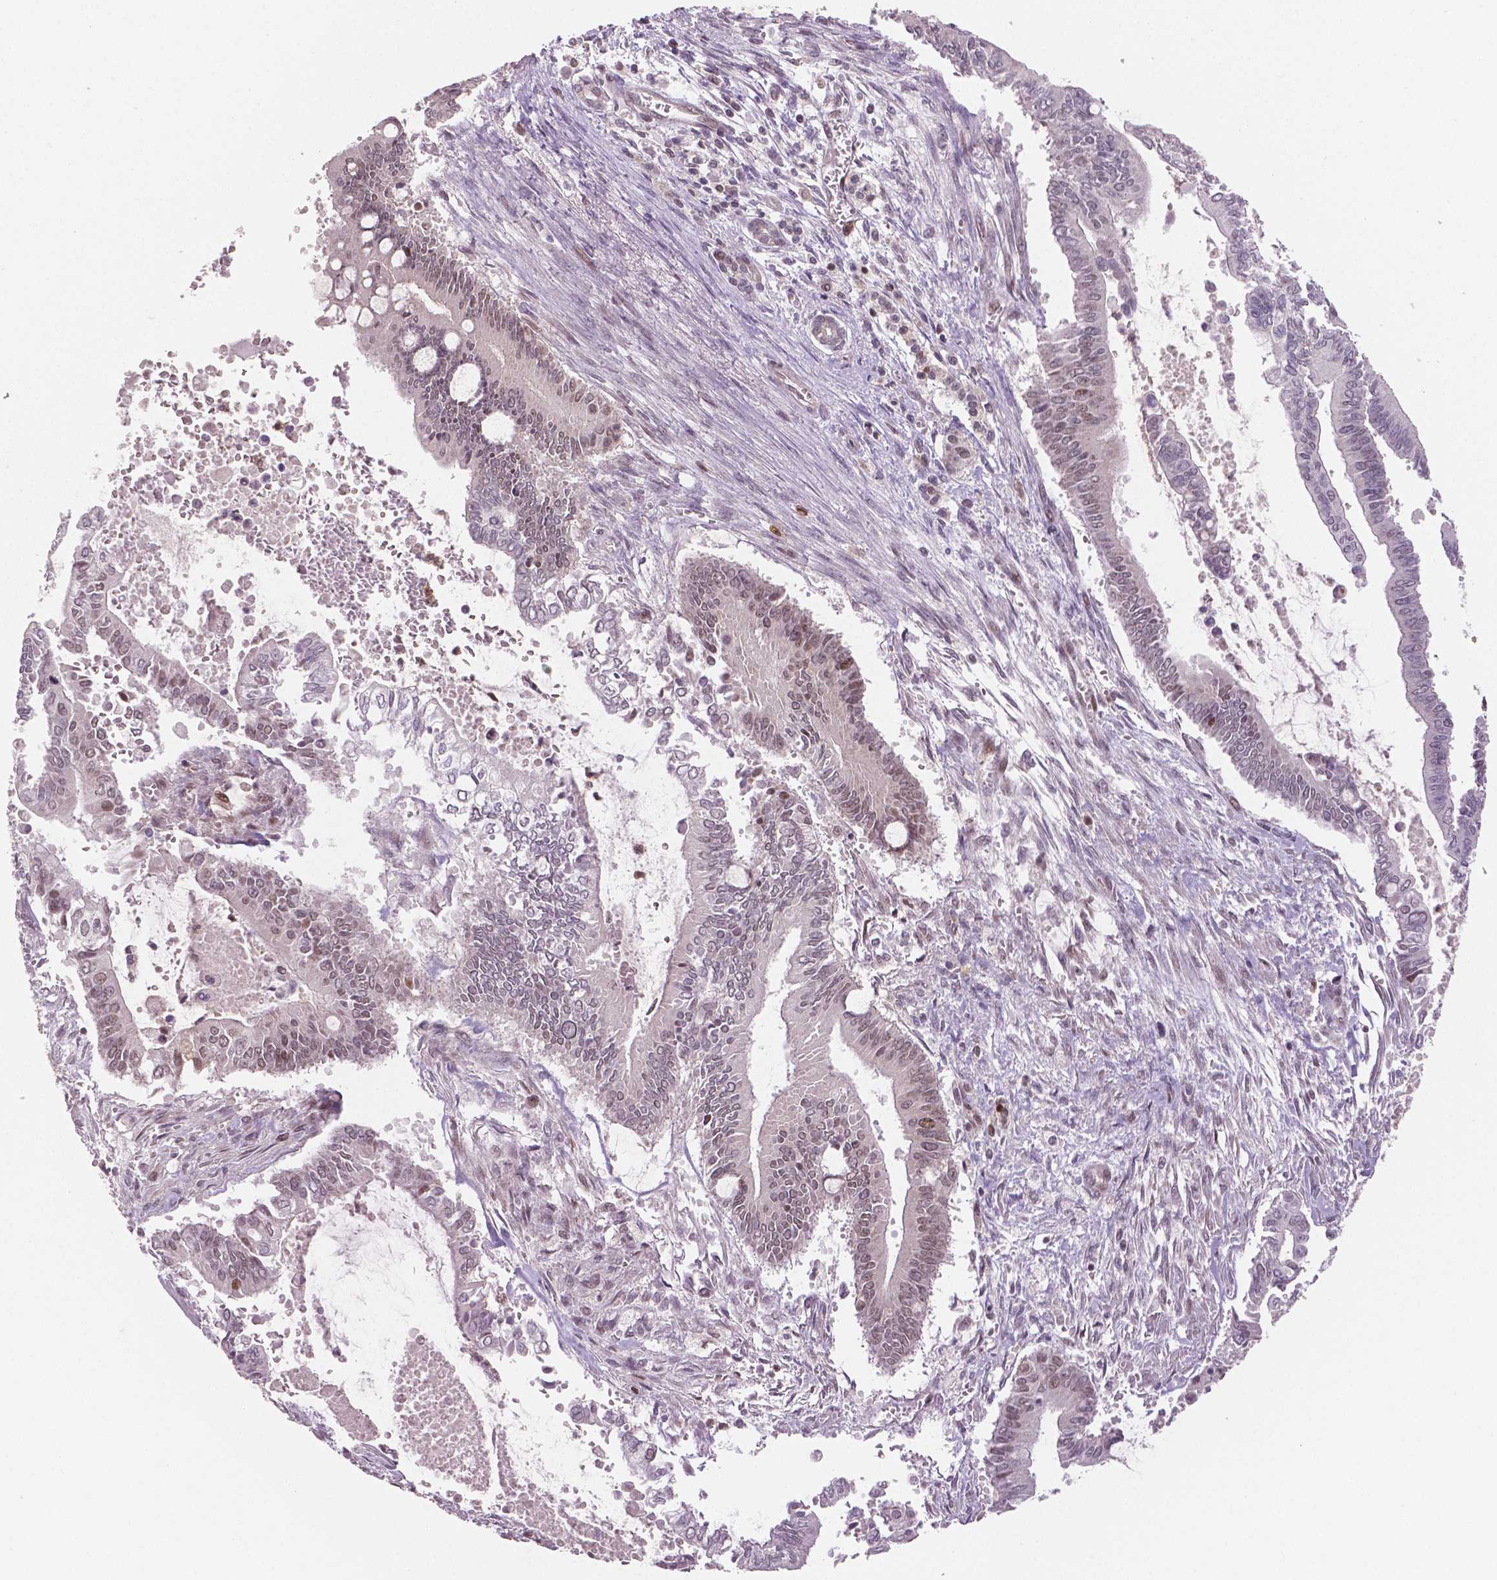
{"staining": {"intensity": "negative", "quantity": "none", "location": "none"}, "tissue": "pancreatic cancer", "cell_type": "Tumor cells", "image_type": "cancer", "snomed": [{"axis": "morphology", "description": "Adenocarcinoma, NOS"}, {"axis": "topography", "description": "Pancreas"}], "caption": "High magnification brightfield microscopy of pancreatic cancer stained with DAB (3,3'-diaminobenzidine) (brown) and counterstained with hematoxylin (blue): tumor cells show no significant positivity.", "gene": "STAT3", "patient": {"sex": "male", "age": 68}}